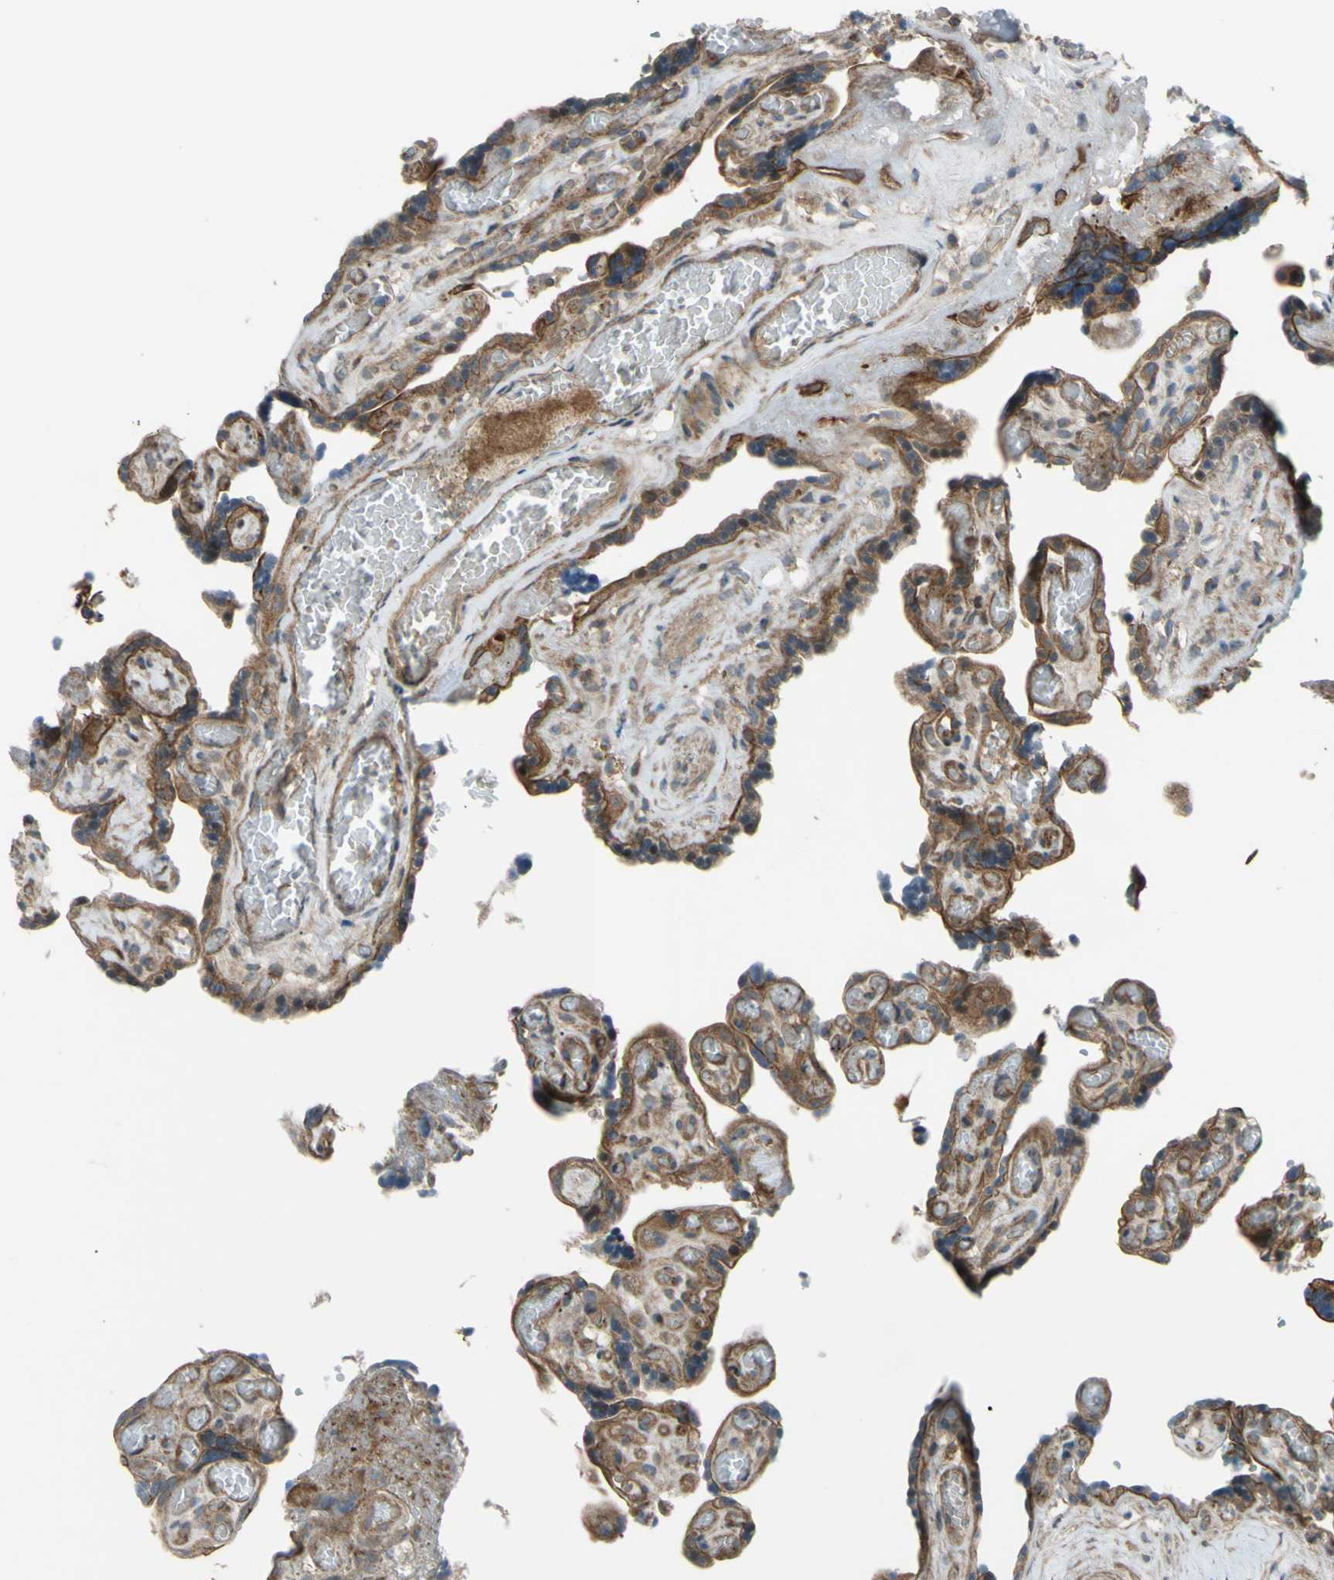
{"staining": {"intensity": "strong", "quantity": "25%-75%", "location": "cytoplasmic/membranous"}, "tissue": "placenta", "cell_type": "Trophoblastic cells", "image_type": "normal", "snomed": [{"axis": "morphology", "description": "Normal tissue, NOS"}, {"axis": "topography", "description": "Placenta"}], "caption": "DAB immunohistochemical staining of unremarkable placenta displays strong cytoplasmic/membranous protein staining in about 25%-75% of trophoblastic cells. Nuclei are stained in blue.", "gene": "FLII", "patient": {"sex": "female", "age": 30}}